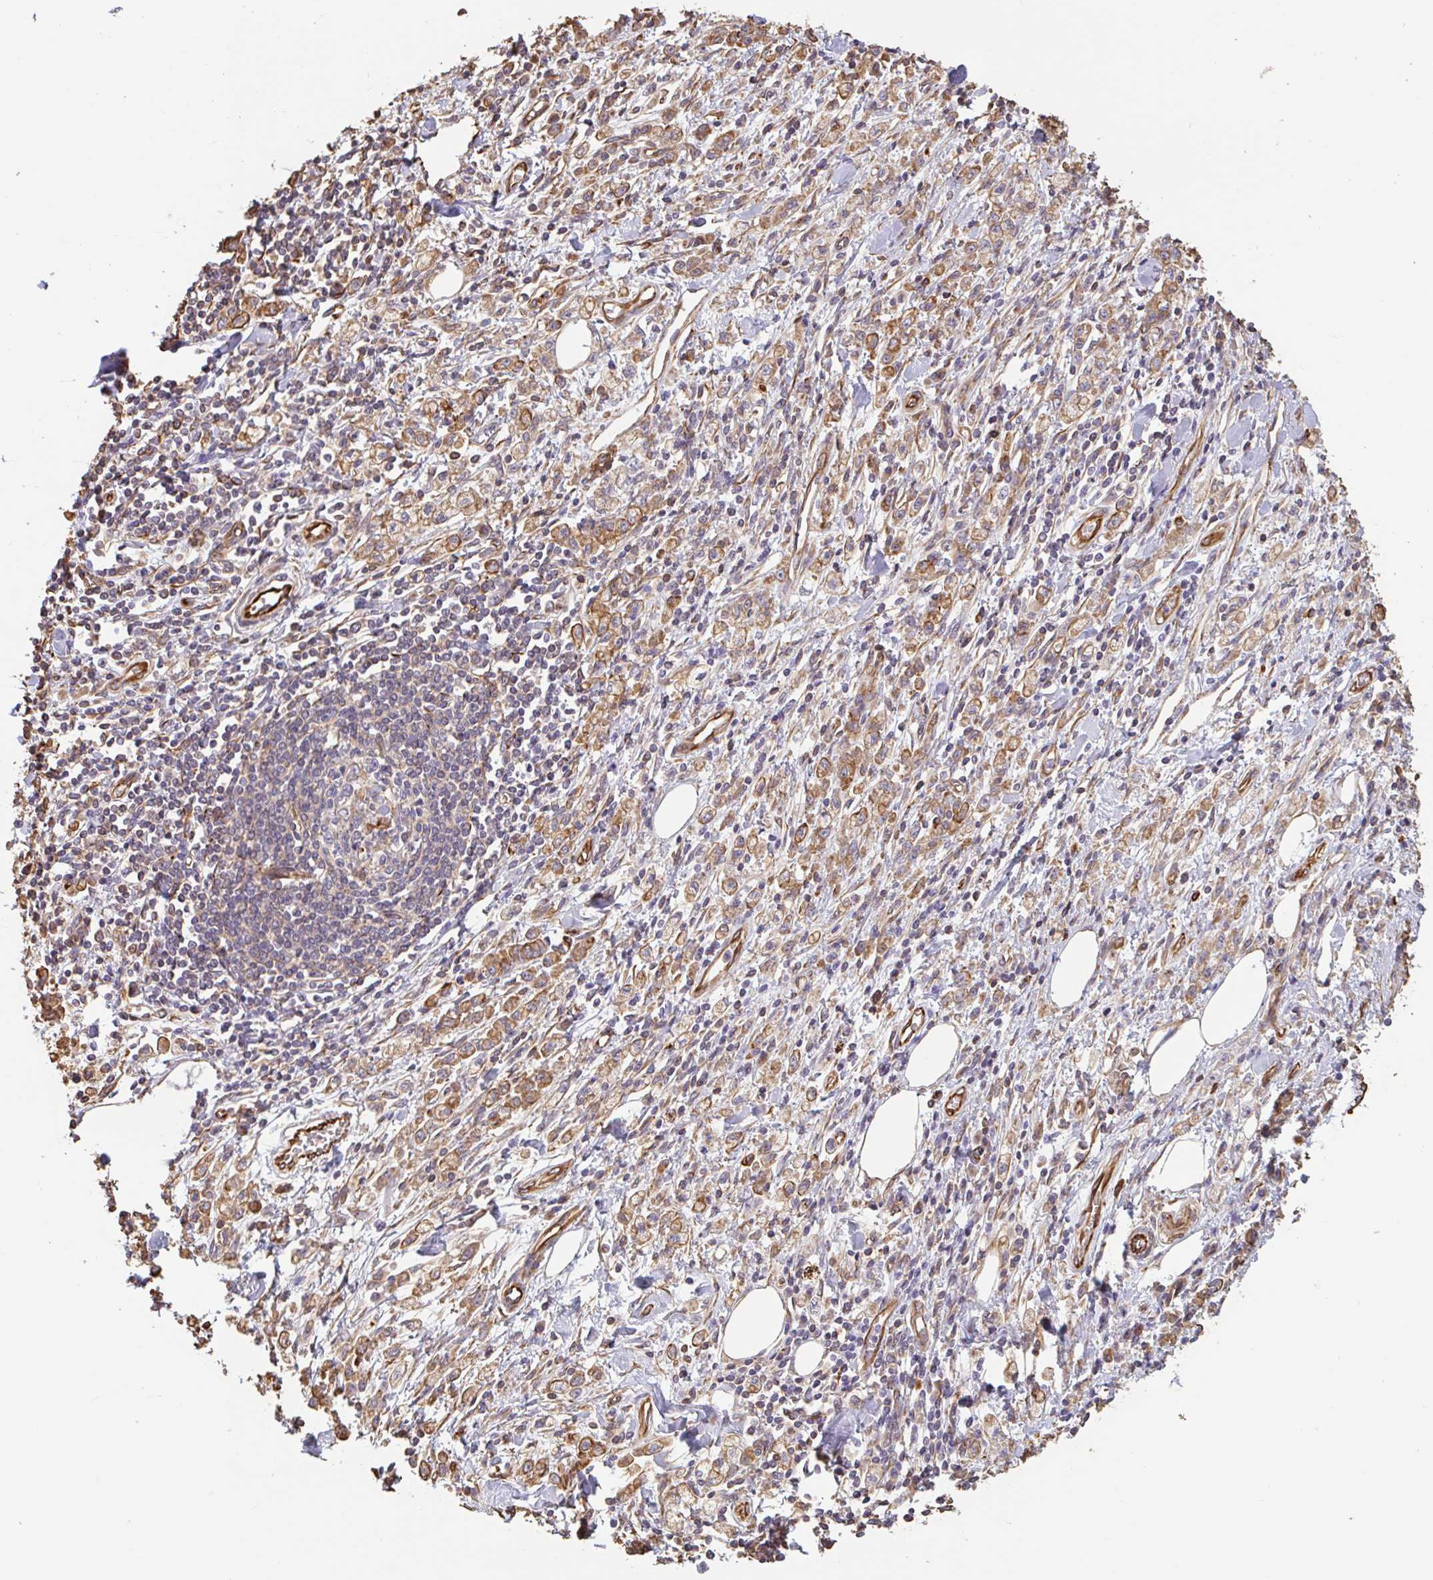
{"staining": {"intensity": "moderate", "quantity": ">75%", "location": "cytoplasmic/membranous"}, "tissue": "stomach cancer", "cell_type": "Tumor cells", "image_type": "cancer", "snomed": [{"axis": "morphology", "description": "Adenocarcinoma, NOS"}, {"axis": "topography", "description": "Stomach"}], "caption": "An image of stomach adenocarcinoma stained for a protein demonstrates moderate cytoplasmic/membranous brown staining in tumor cells. Ihc stains the protein of interest in brown and the nuclei are stained blue.", "gene": "ZNF790", "patient": {"sex": "male", "age": 77}}